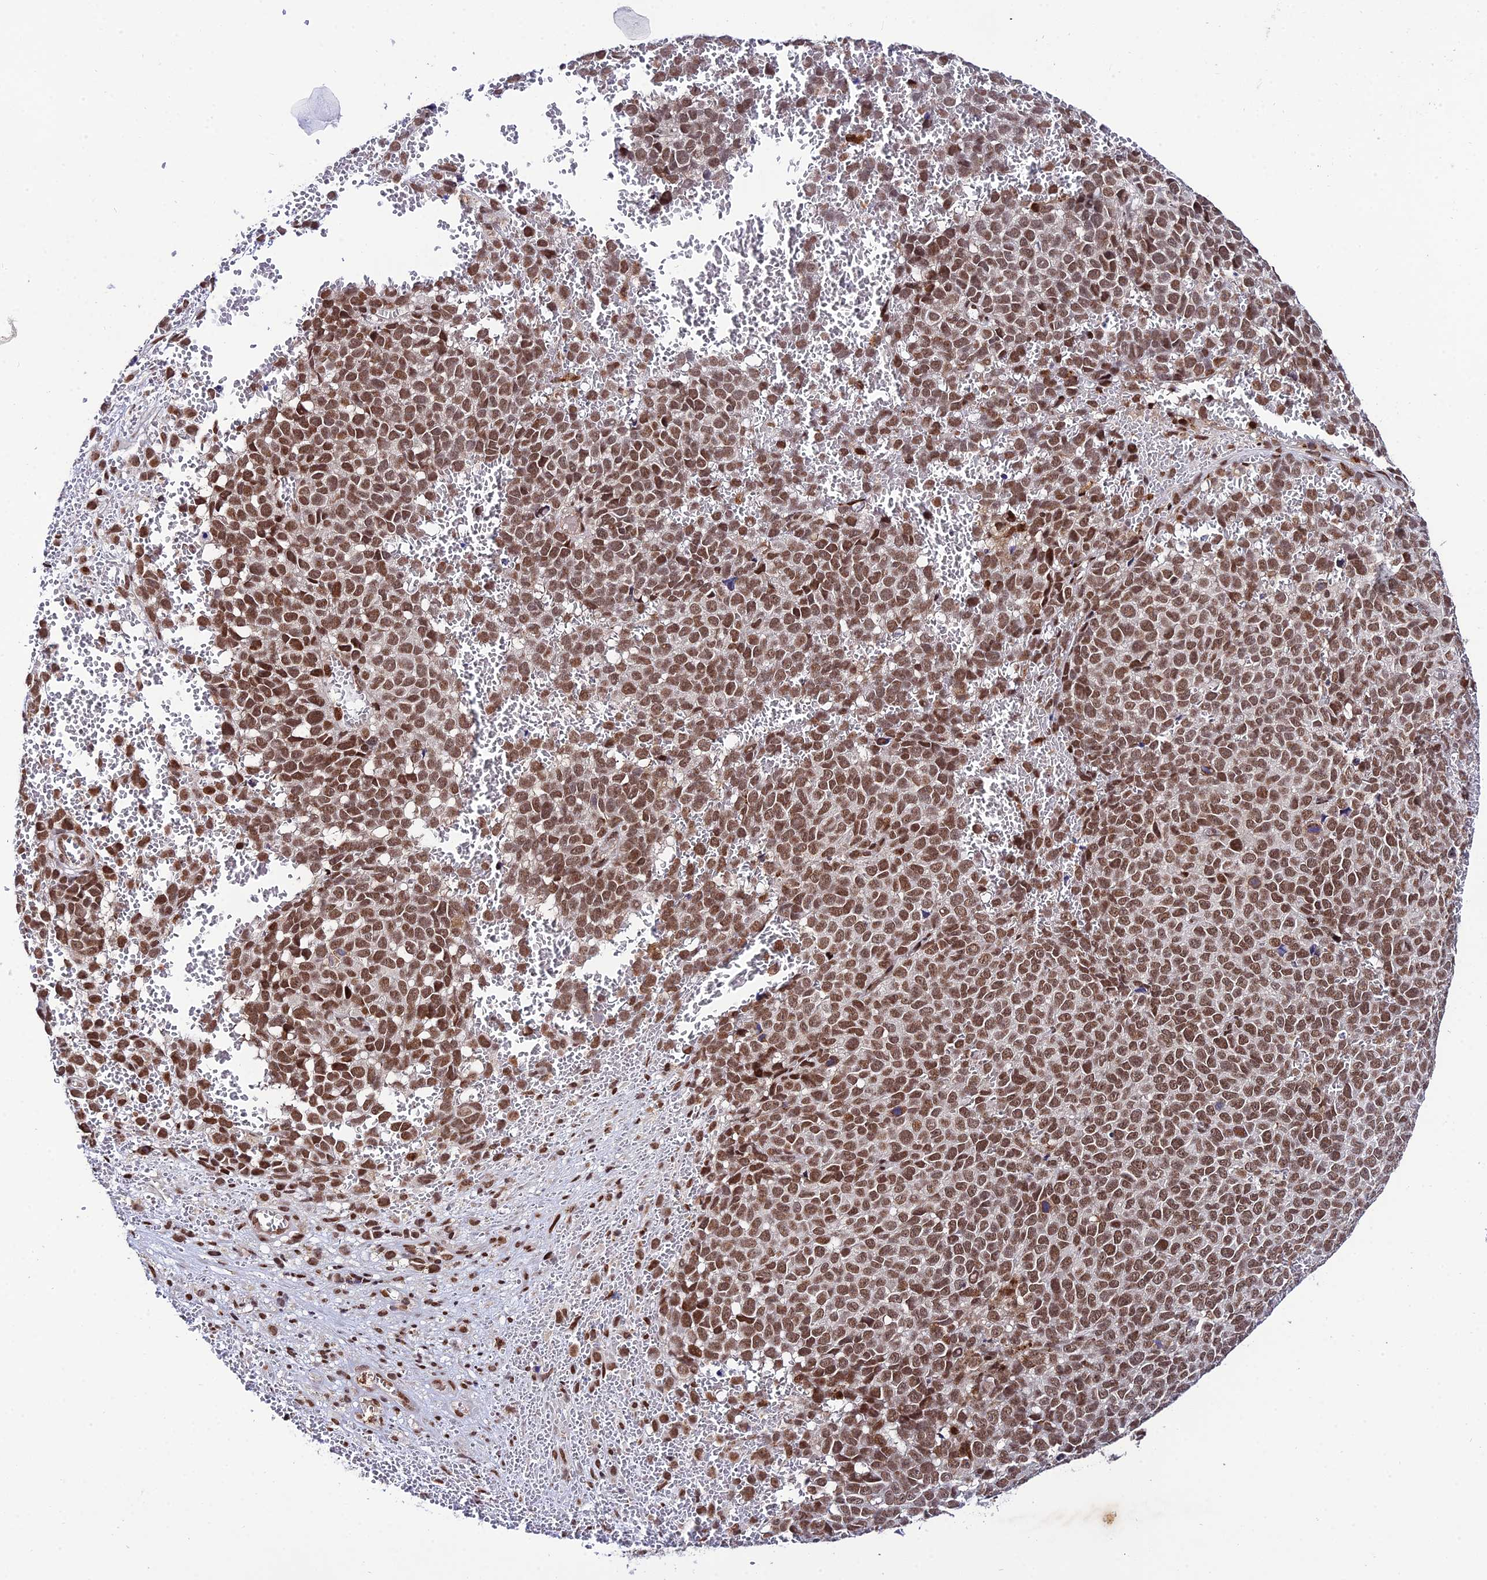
{"staining": {"intensity": "moderate", "quantity": ">75%", "location": "nuclear"}, "tissue": "melanoma", "cell_type": "Tumor cells", "image_type": "cancer", "snomed": [{"axis": "morphology", "description": "Malignant melanoma, NOS"}, {"axis": "topography", "description": "Nose, NOS"}], "caption": "Immunohistochemical staining of malignant melanoma exhibits medium levels of moderate nuclear protein positivity in about >75% of tumor cells.", "gene": "SYT15", "patient": {"sex": "female", "age": 48}}